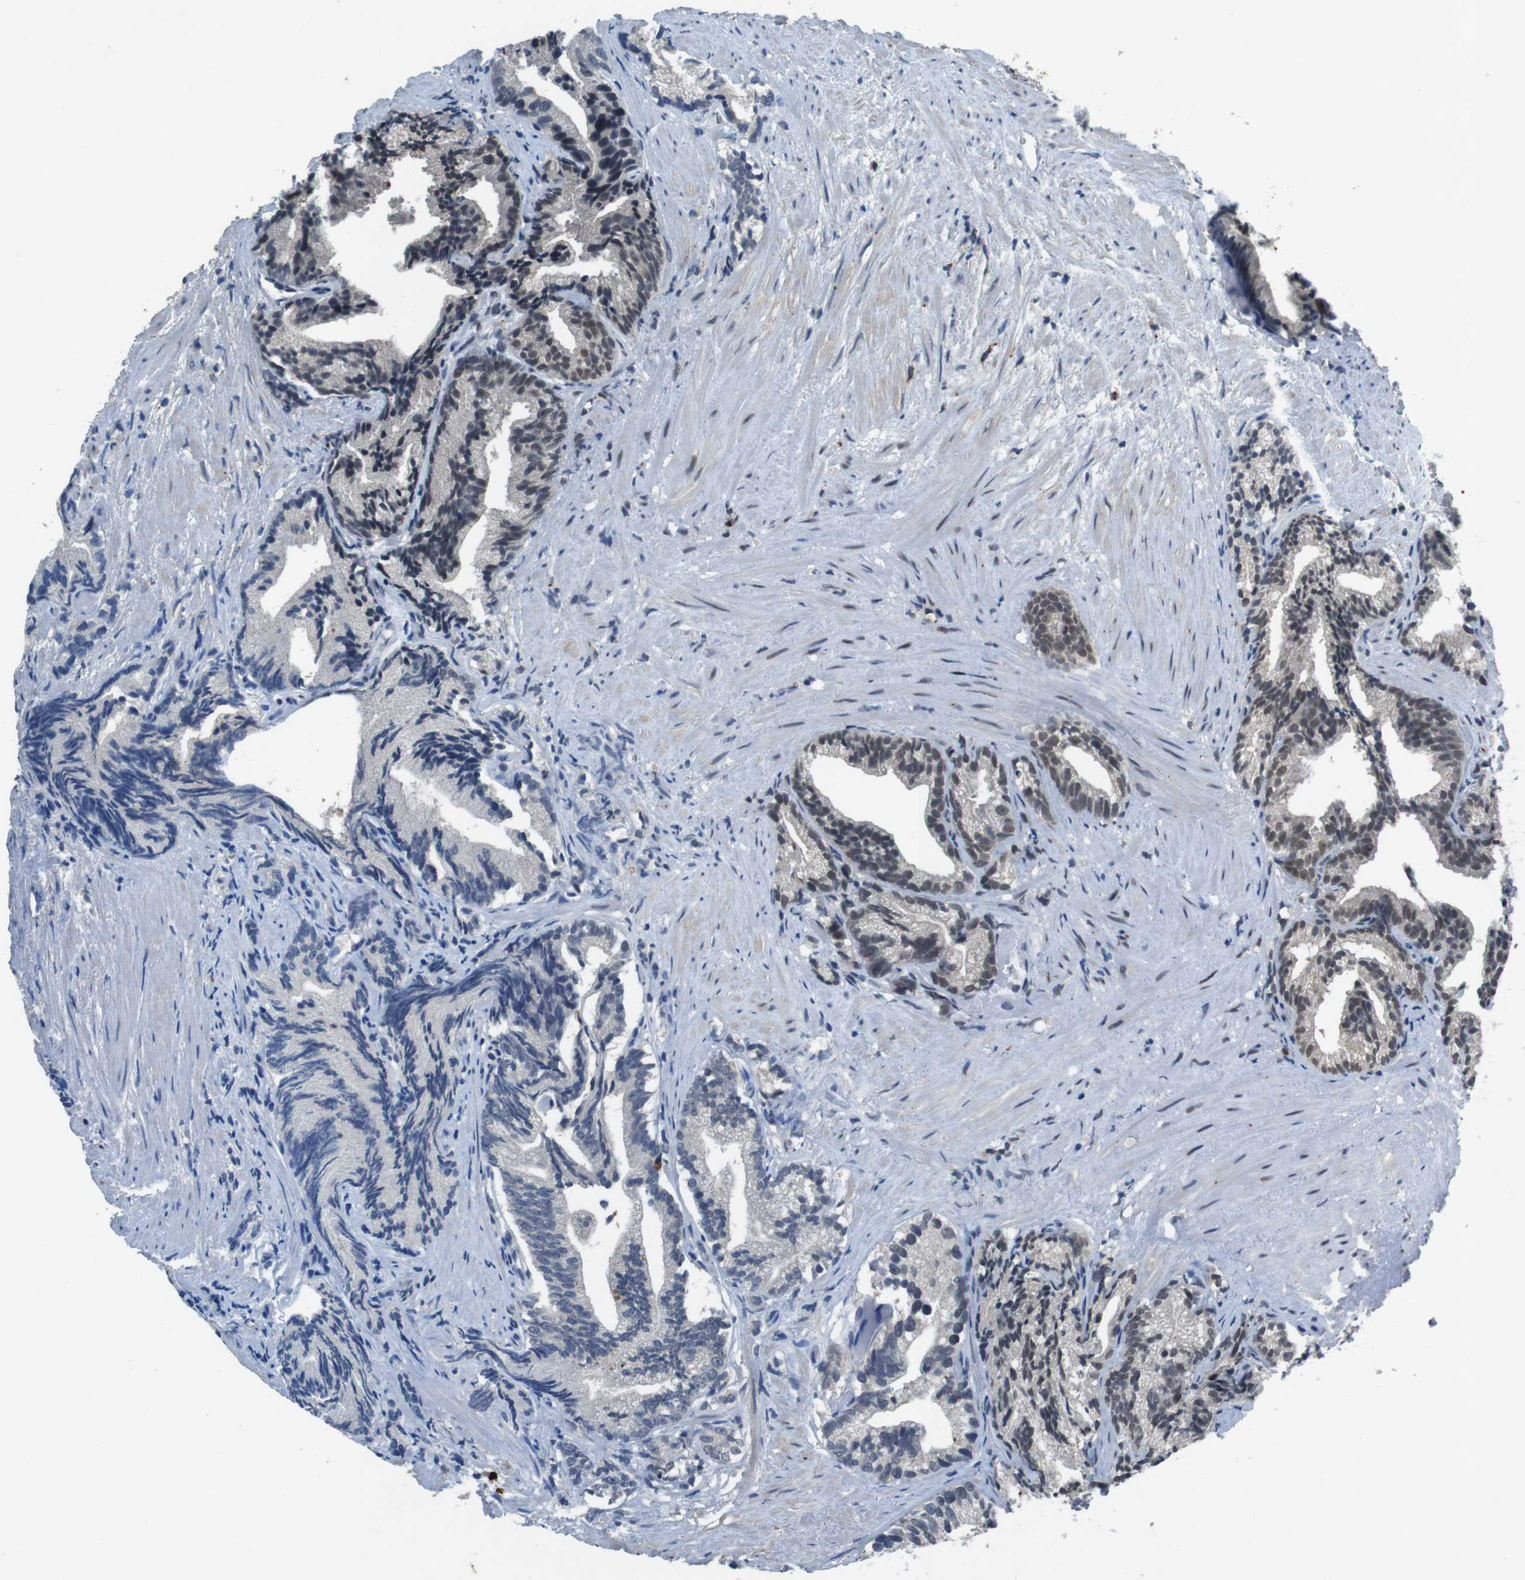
{"staining": {"intensity": "weak", "quantity": "<25%", "location": "nuclear"}, "tissue": "prostate cancer", "cell_type": "Tumor cells", "image_type": "cancer", "snomed": [{"axis": "morphology", "description": "Adenocarcinoma, Low grade"}, {"axis": "topography", "description": "Prostate"}], "caption": "High power microscopy histopathology image of an immunohistochemistry (IHC) image of prostate cancer, revealing no significant staining in tumor cells.", "gene": "USP7", "patient": {"sex": "male", "age": 89}}